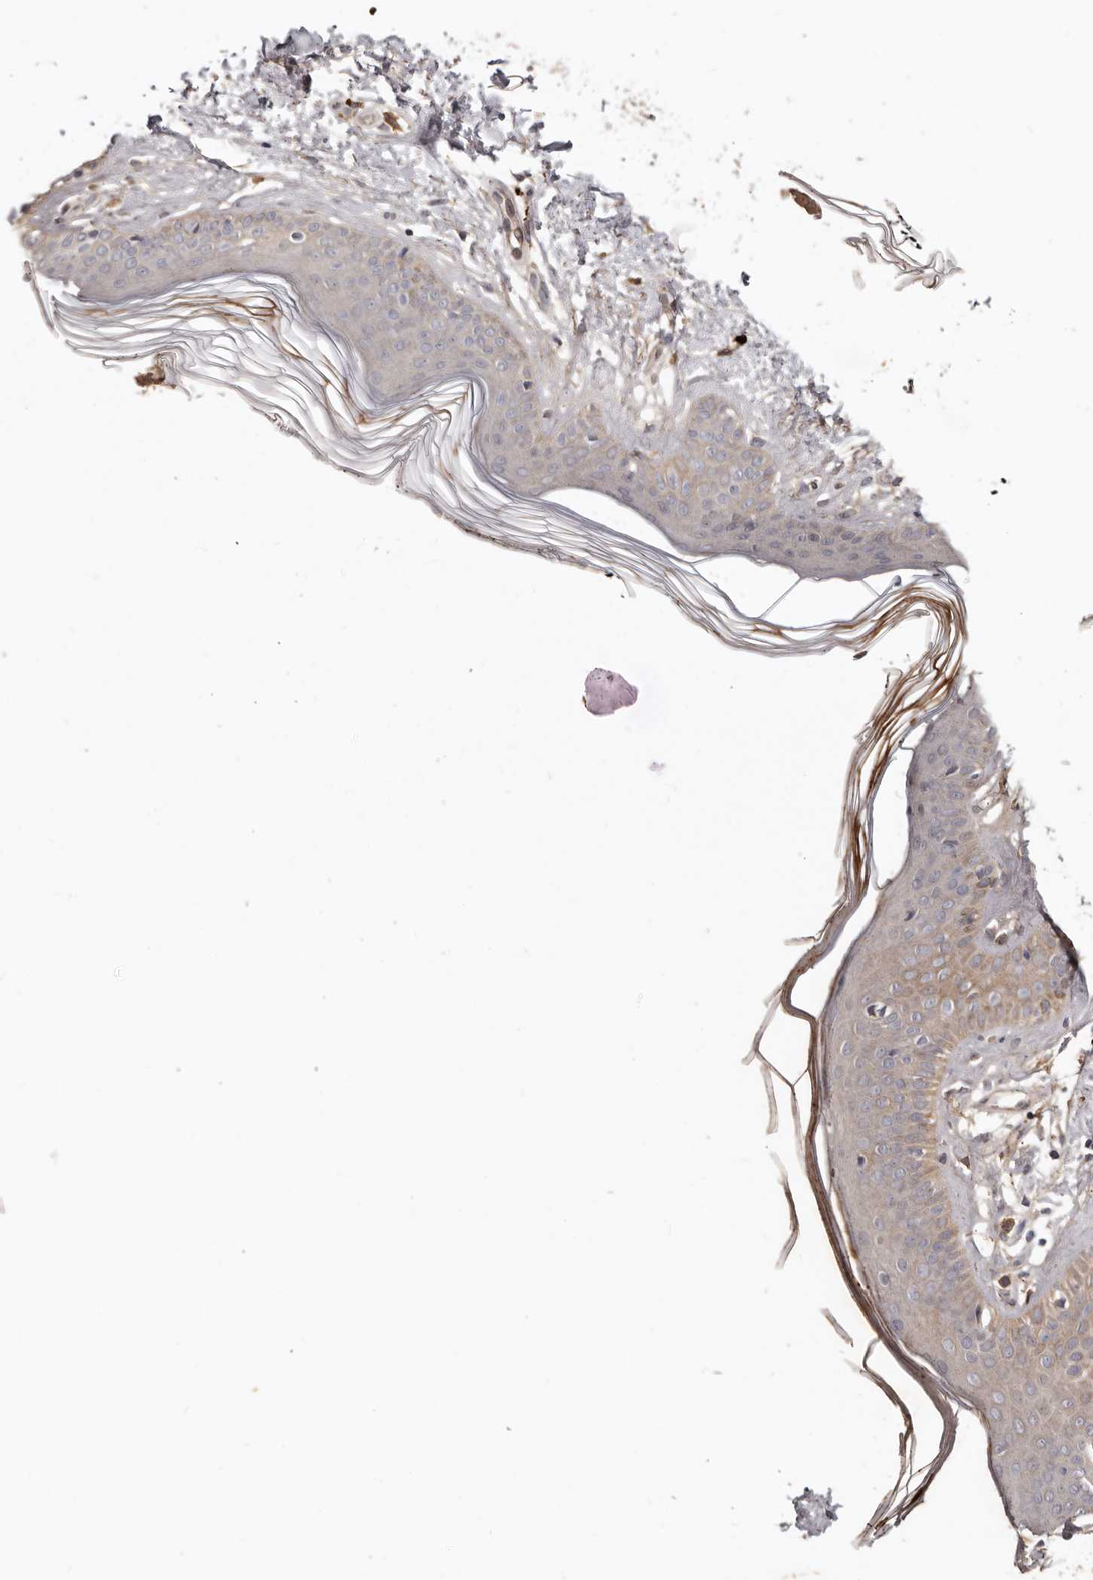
{"staining": {"intensity": "negative", "quantity": "none", "location": "none"}, "tissue": "skin", "cell_type": "Fibroblasts", "image_type": "normal", "snomed": [{"axis": "morphology", "description": "Normal tissue, NOS"}, {"axis": "topography", "description": "Skin"}], "caption": "This photomicrograph is of unremarkable skin stained with immunohistochemistry (IHC) to label a protein in brown with the nuclei are counter-stained blue. There is no expression in fibroblasts.", "gene": "NMUR1", "patient": {"sex": "female", "age": 64}}